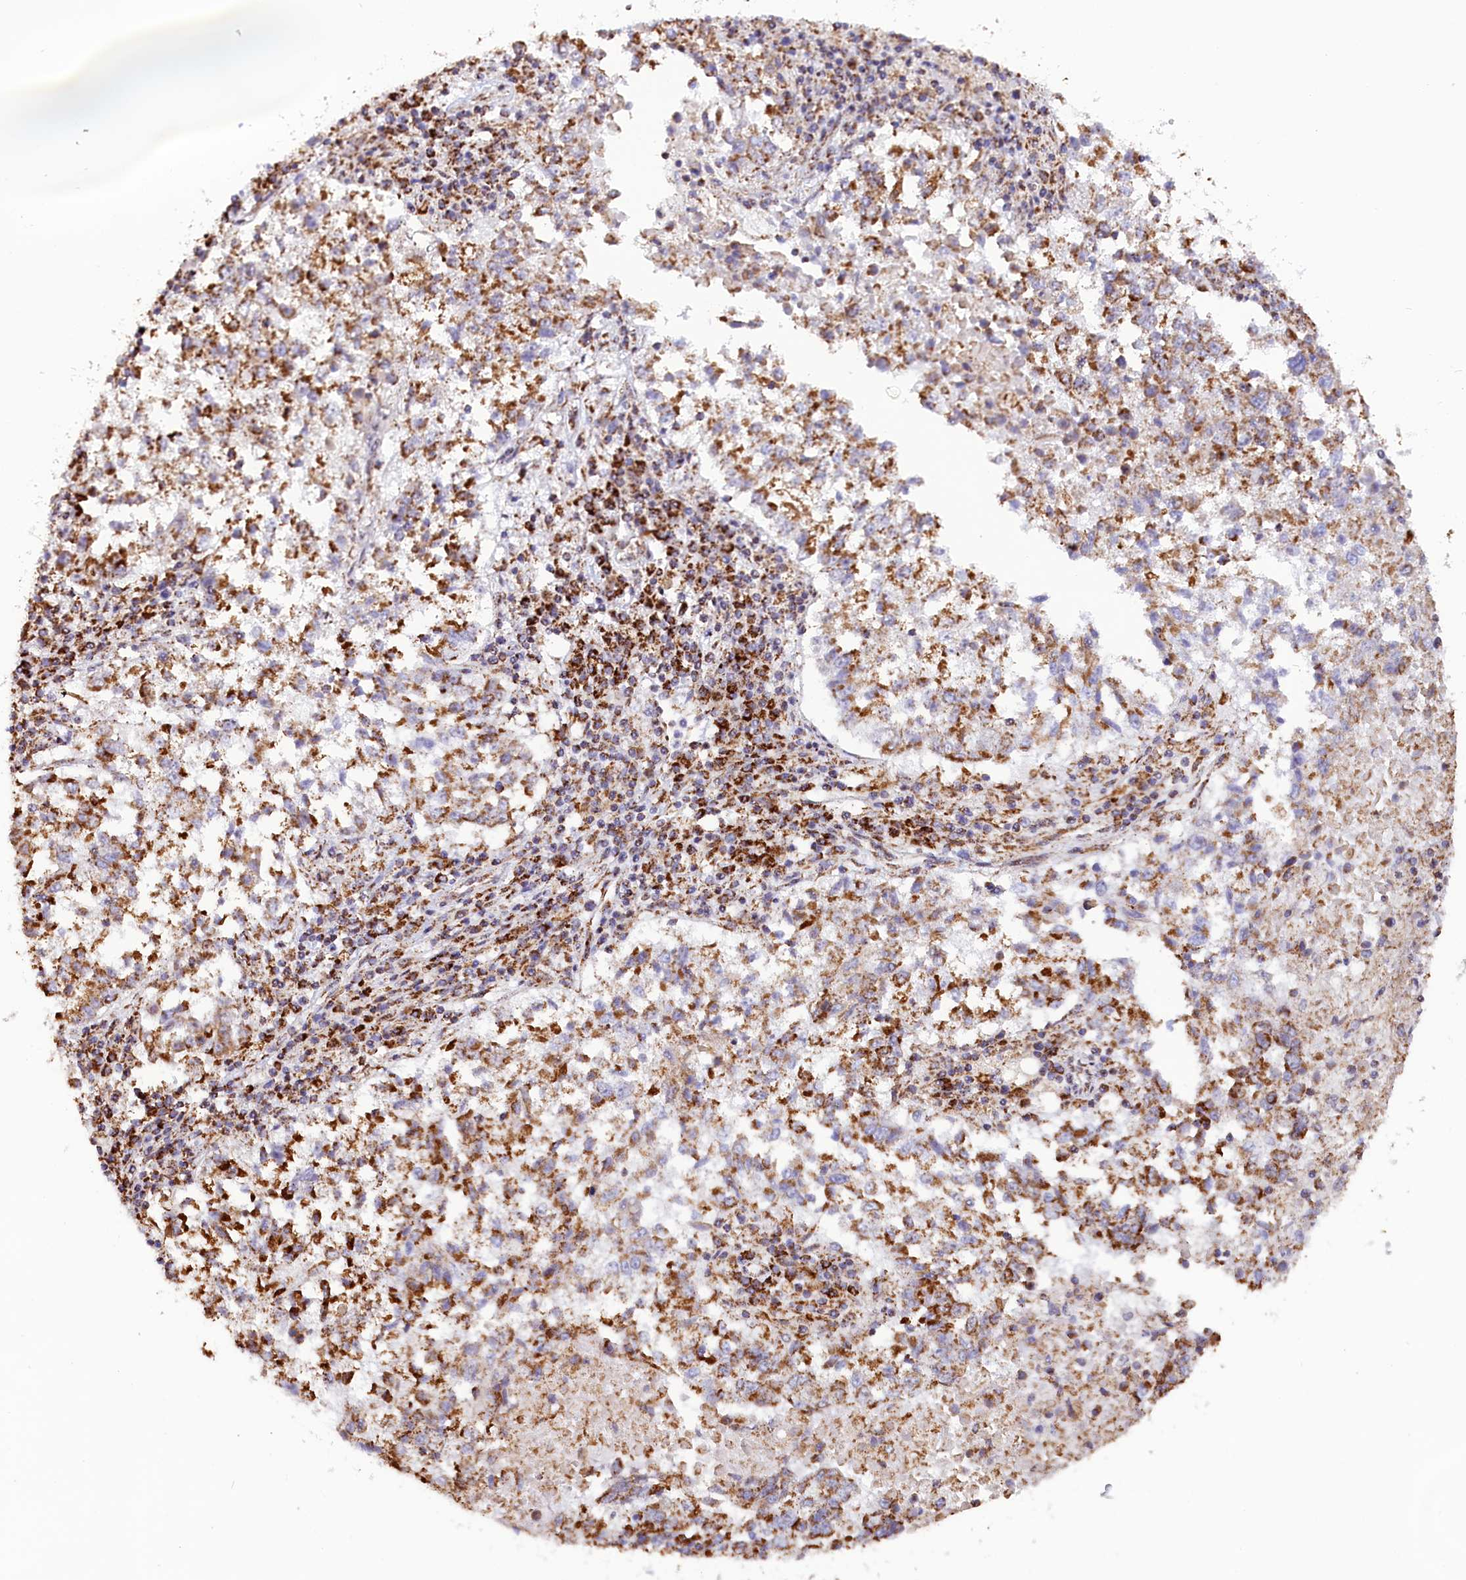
{"staining": {"intensity": "moderate", "quantity": "25%-75%", "location": "cytoplasmic/membranous"}, "tissue": "lung cancer", "cell_type": "Tumor cells", "image_type": "cancer", "snomed": [{"axis": "morphology", "description": "Squamous cell carcinoma, NOS"}, {"axis": "topography", "description": "Lung"}], "caption": "IHC of squamous cell carcinoma (lung) exhibits medium levels of moderate cytoplasmic/membranous expression in about 25%-75% of tumor cells. Immunohistochemistry (ihc) stains the protein in brown and the nuclei are stained blue.", "gene": "NDUFA8", "patient": {"sex": "male", "age": 73}}